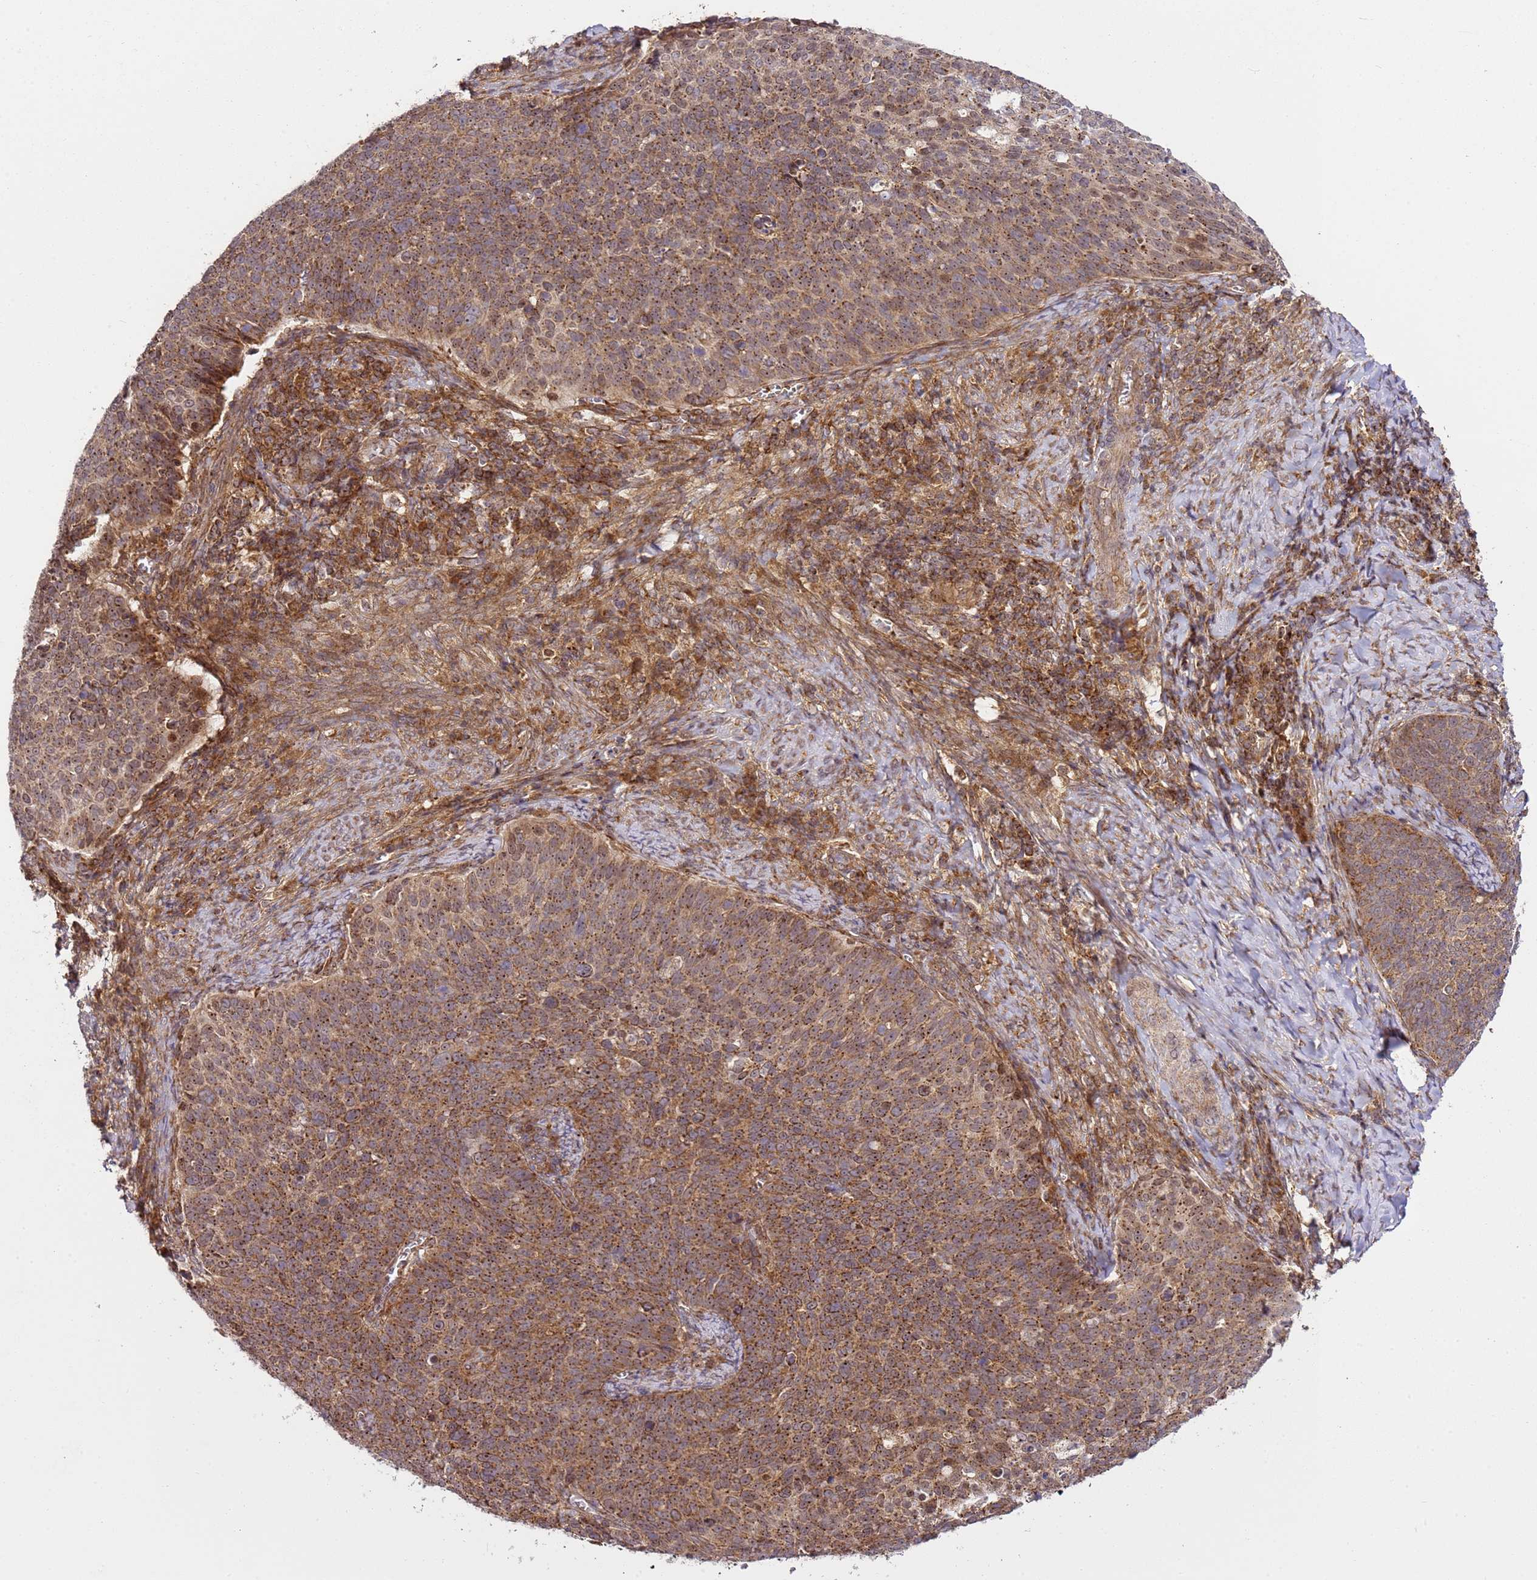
{"staining": {"intensity": "moderate", "quantity": ">75%", "location": "cytoplasmic/membranous,nuclear"}, "tissue": "cervical cancer", "cell_type": "Tumor cells", "image_type": "cancer", "snomed": [{"axis": "morphology", "description": "Normal tissue, NOS"}, {"axis": "morphology", "description": "Squamous cell carcinoma, NOS"}, {"axis": "topography", "description": "Cervix"}], "caption": "Protein analysis of cervical cancer (squamous cell carcinoma) tissue reveals moderate cytoplasmic/membranous and nuclear expression in about >75% of tumor cells. The staining is performed using DAB brown chromogen to label protein expression. The nuclei are counter-stained blue using hematoxylin.", "gene": "RASA3", "patient": {"sex": "female", "age": 39}}